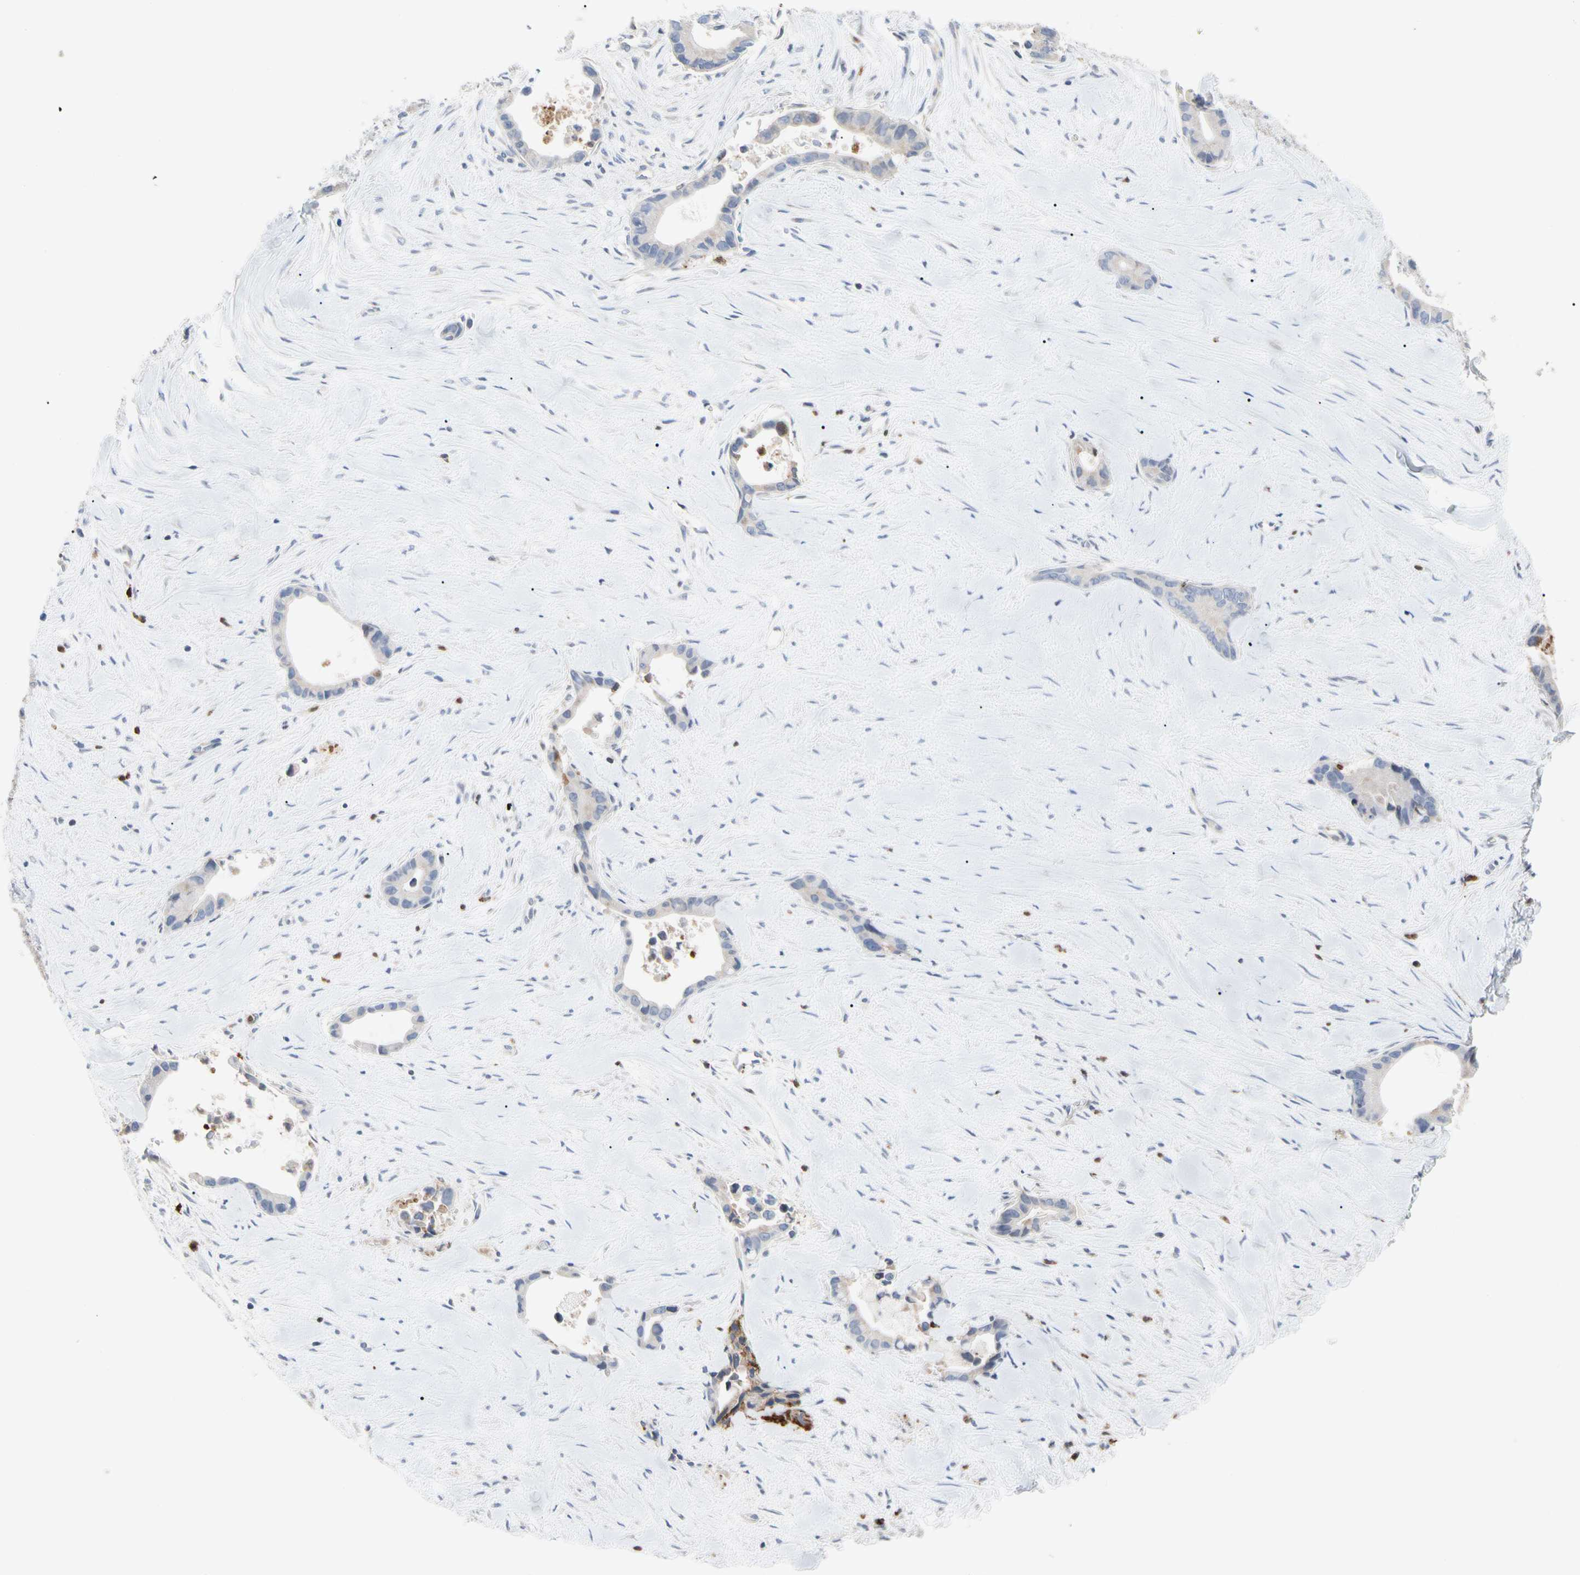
{"staining": {"intensity": "negative", "quantity": "none", "location": "none"}, "tissue": "liver cancer", "cell_type": "Tumor cells", "image_type": "cancer", "snomed": [{"axis": "morphology", "description": "Cholangiocarcinoma"}, {"axis": "topography", "description": "Liver"}], "caption": "Tumor cells show no significant protein expression in cholangiocarcinoma (liver).", "gene": "MCL1", "patient": {"sex": "female", "age": 55}}